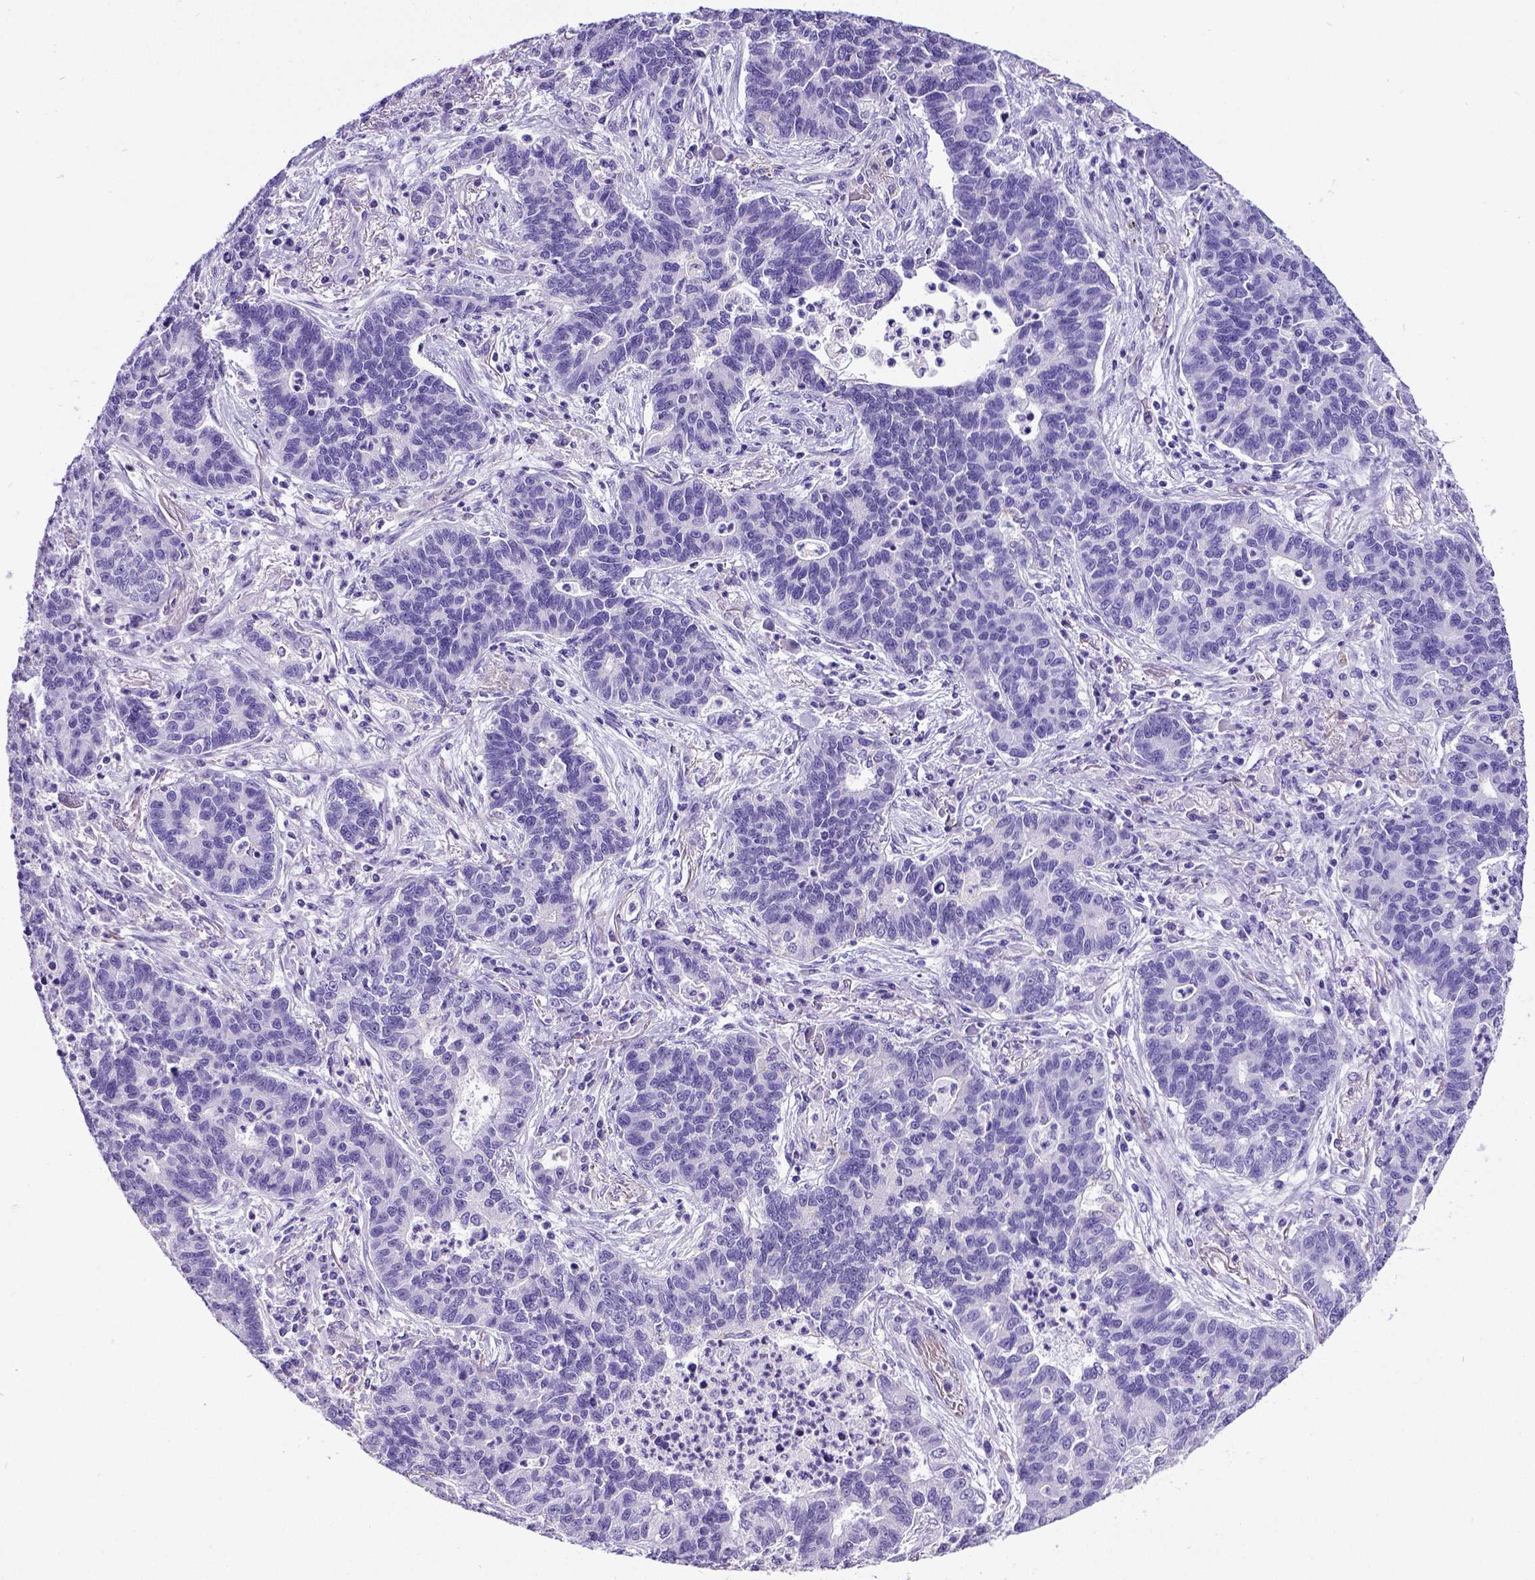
{"staining": {"intensity": "negative", "quantity": "none", "location": "none"}, "tissue": "lung cancer", "cell_type": "Tumor cells", "image_type": "cancer", "snomed": [{"axis": "morphology", "description": "Adenocarcinoma, NOS"}, {"axis": "topography", "description": "Lung"}], "caption": "IHC of lung cancer demonstrates no expression in tumor cells.", "gene": "SATB2", "patient": {"sex": "female", "age": 57}}